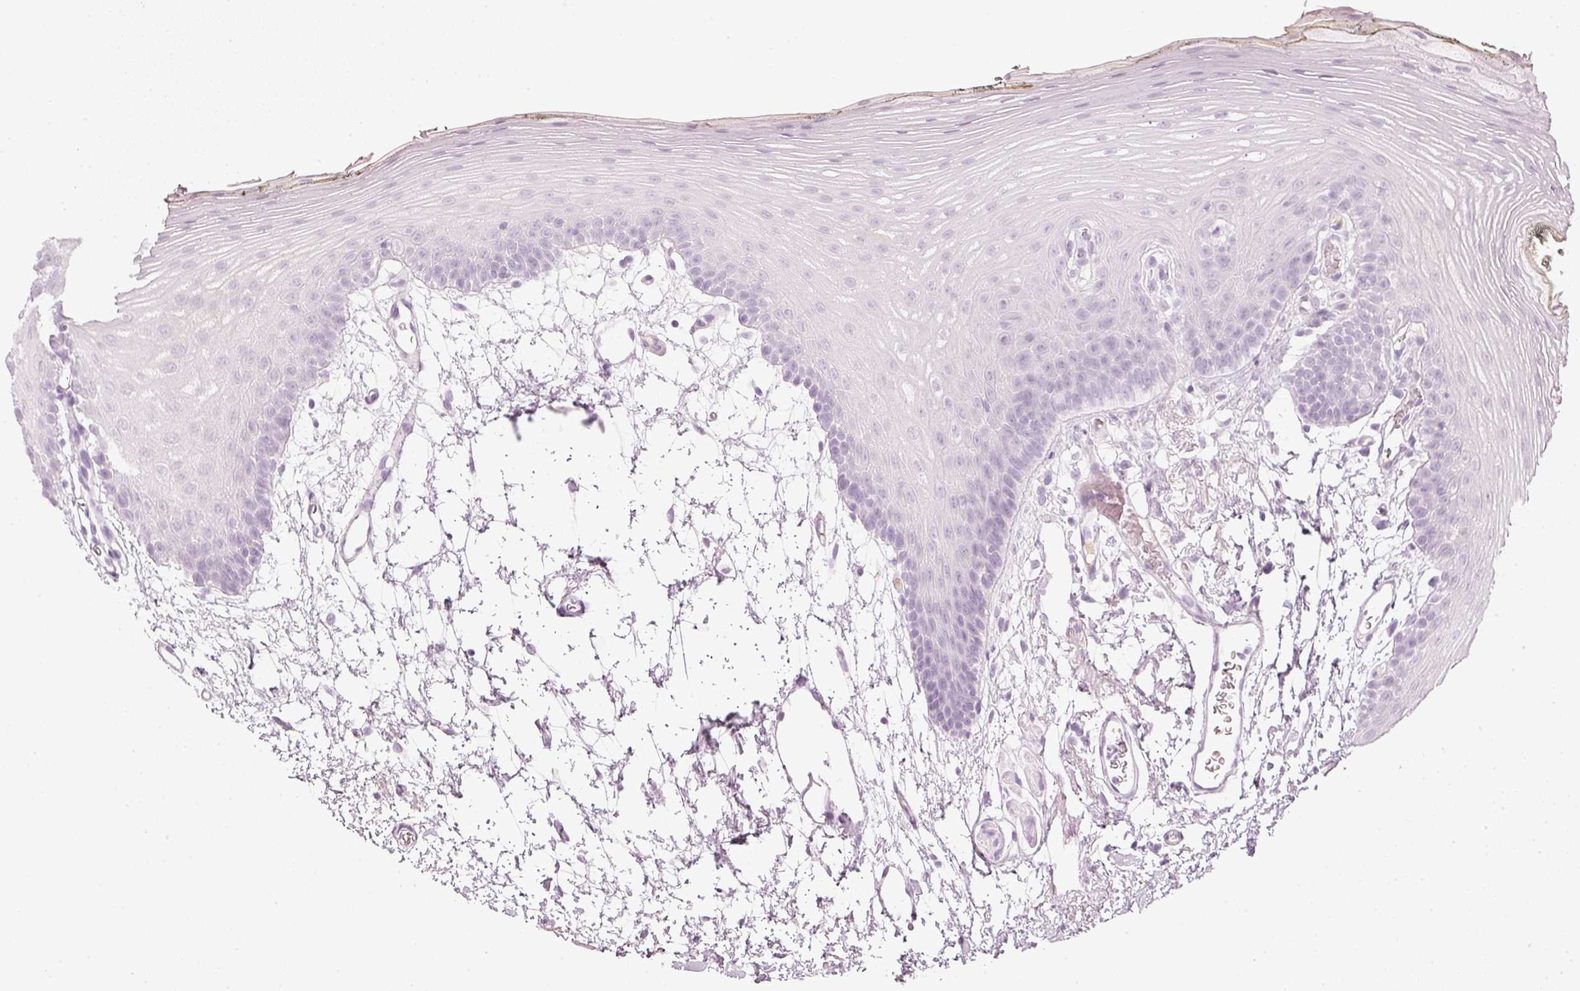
{"staining": {"intensity": "negative", "quantity": "none", "location": "none"}, "tissue": "oral mucosa", "cell_type": "Squamous epithelial cells", "image_type": "normal", "snomed": [{"axis": "morphology", "description": "Normal tissue, NOS"}, {"axis": "morphology", "description": "Squamous cell carcinoma, NOS"}, {"axis": "topography", "description": "Oral tissue"}, {"axis": "topography", "description": "Head-Neck"}], "caption": "This is an IHC histopathology image of normal oral mucosa. There is no positivity in squamous epithelial cells.", "gene": "VCAM1", "patient": {"sex": "female", "age": 81}}